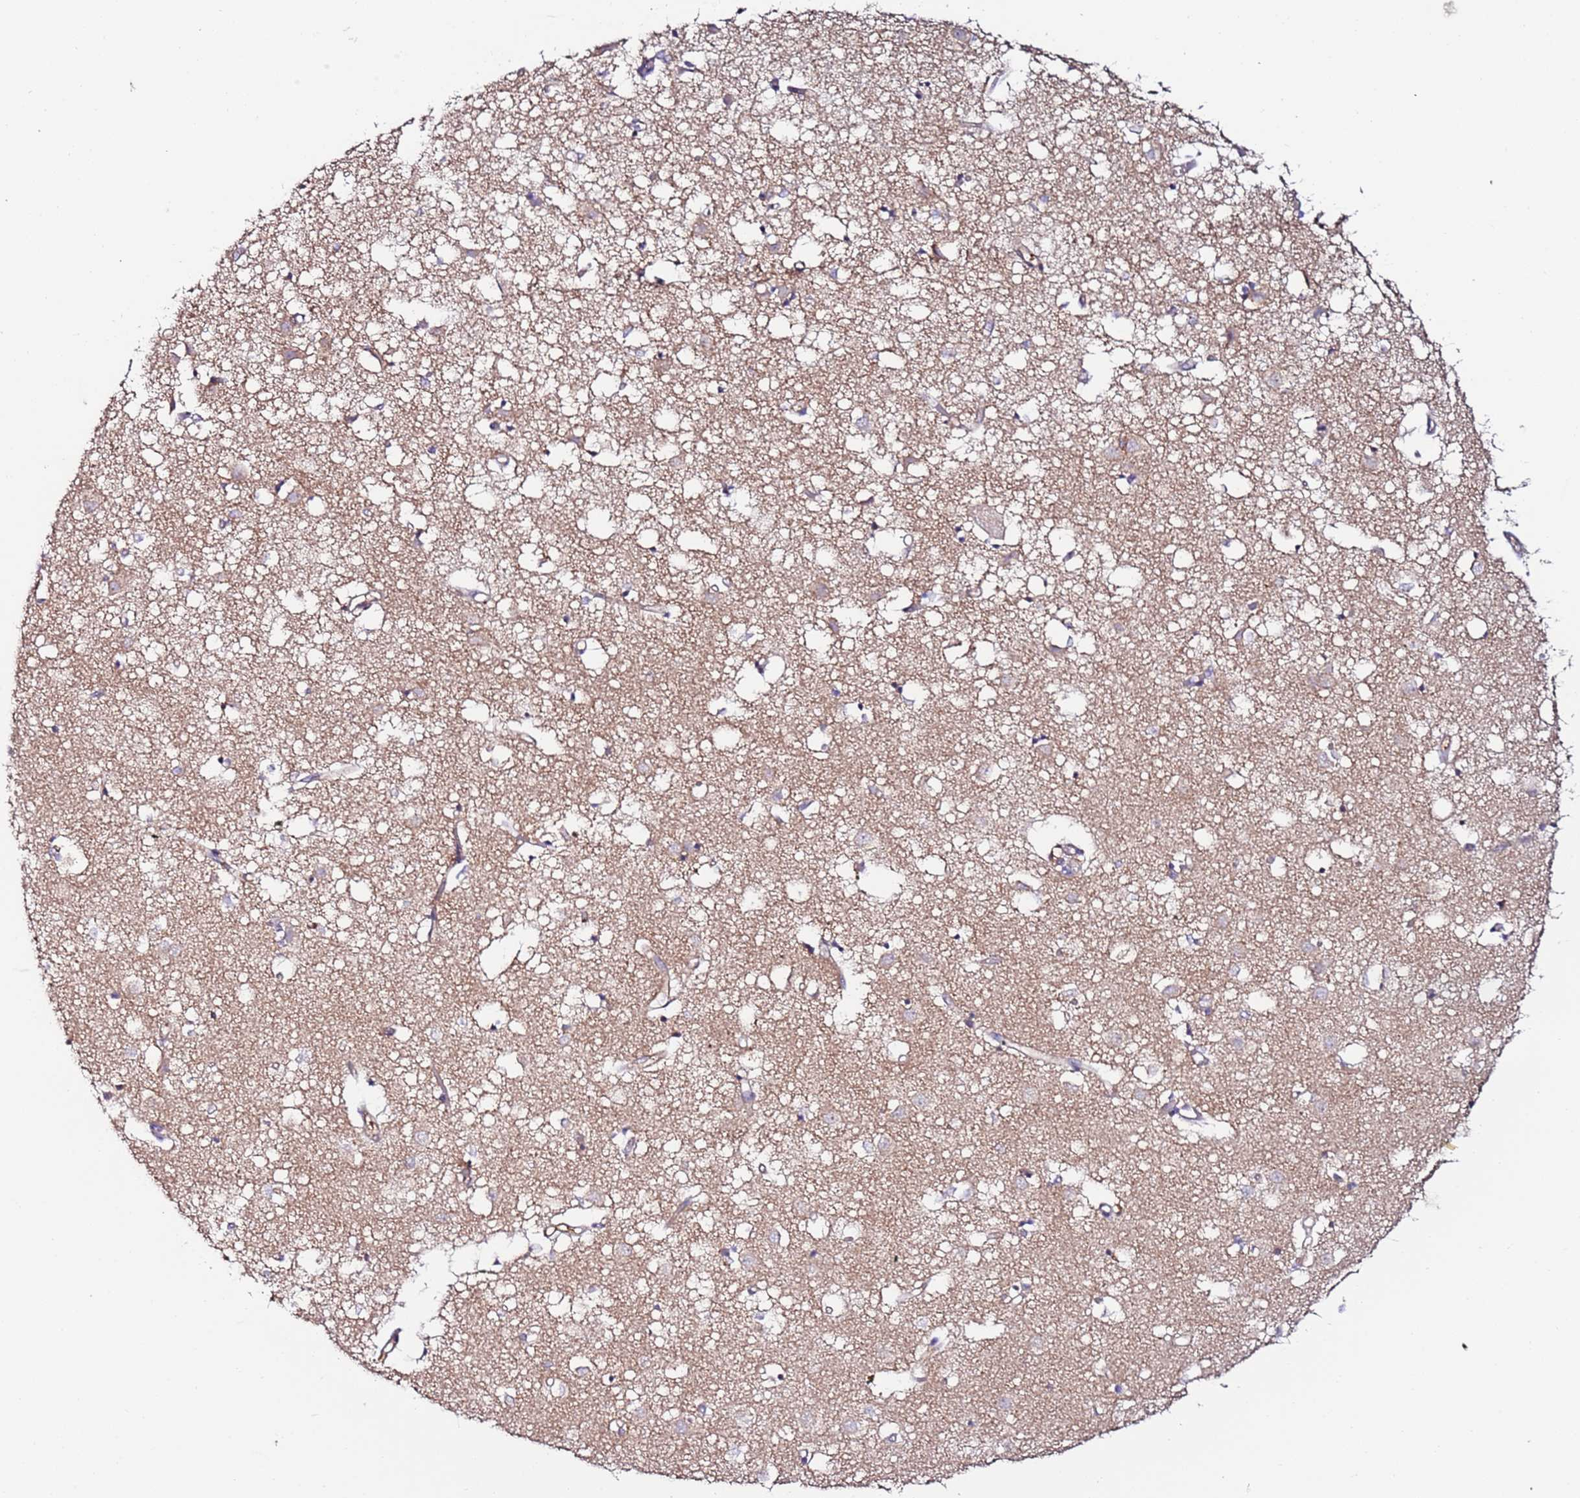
{"staining": {"intensity": "negative", "quantity": "none", "location": "none"}, "tissue": "caudate", "cell_type": "Glial cells", "image_type": "normal", "snomed": [{"axis": "morphology", "description": "Normal tissue, NOS"}, {"axis": "topography", "description": "Lateral ventricle wall"}], "caption": "A micrograph of caudate stained for a protein demonstrates no brown staining in glial cells. (Stains: DAB (3,3'-diaminobenzidine) immunohistochemistry with hematoxylin counter stain, Microscopy: brightfield microscopy at high magnification).", "gene": "FLVCR1", "patient": {"sex": "male", "age": 70}}